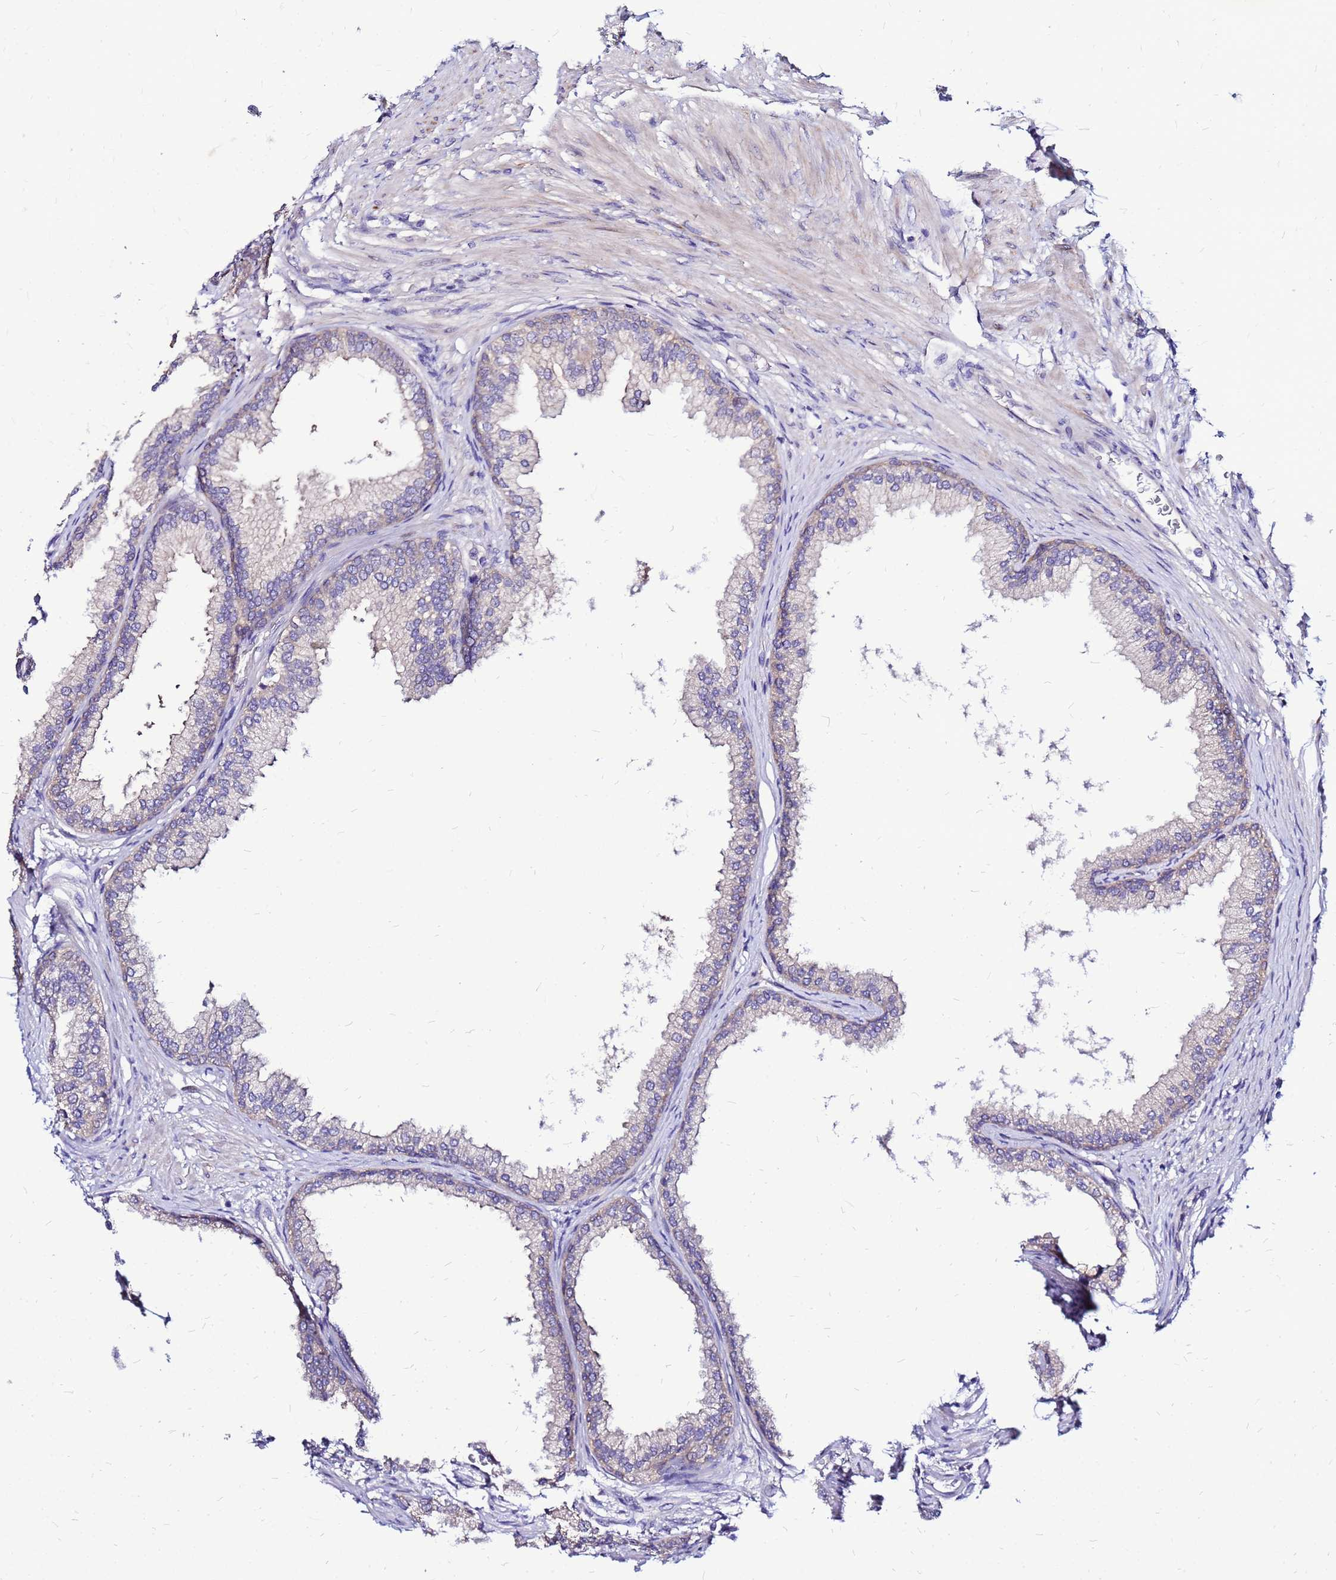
{"staining": {"intensity": "moderate", "quantity": "25%-75%", "location": "cytoplasmic/membranous"}, "tissue": "prostate", "cell_type": "Glandular cells", "image_type": "normal", "snomed": [{"axis": "morphology", "description": "Normal tissue, NOS"}, {"axis": "topography", "description": "Prostate"}], "caption": "The histopathology image exhibits a brown stain indicating the presence of a protein in the cytoplasmic/membranous of glandular cells in prostate.", "gene": "ARHGEF35", "patient": {"sex": "male", "age": 76}}